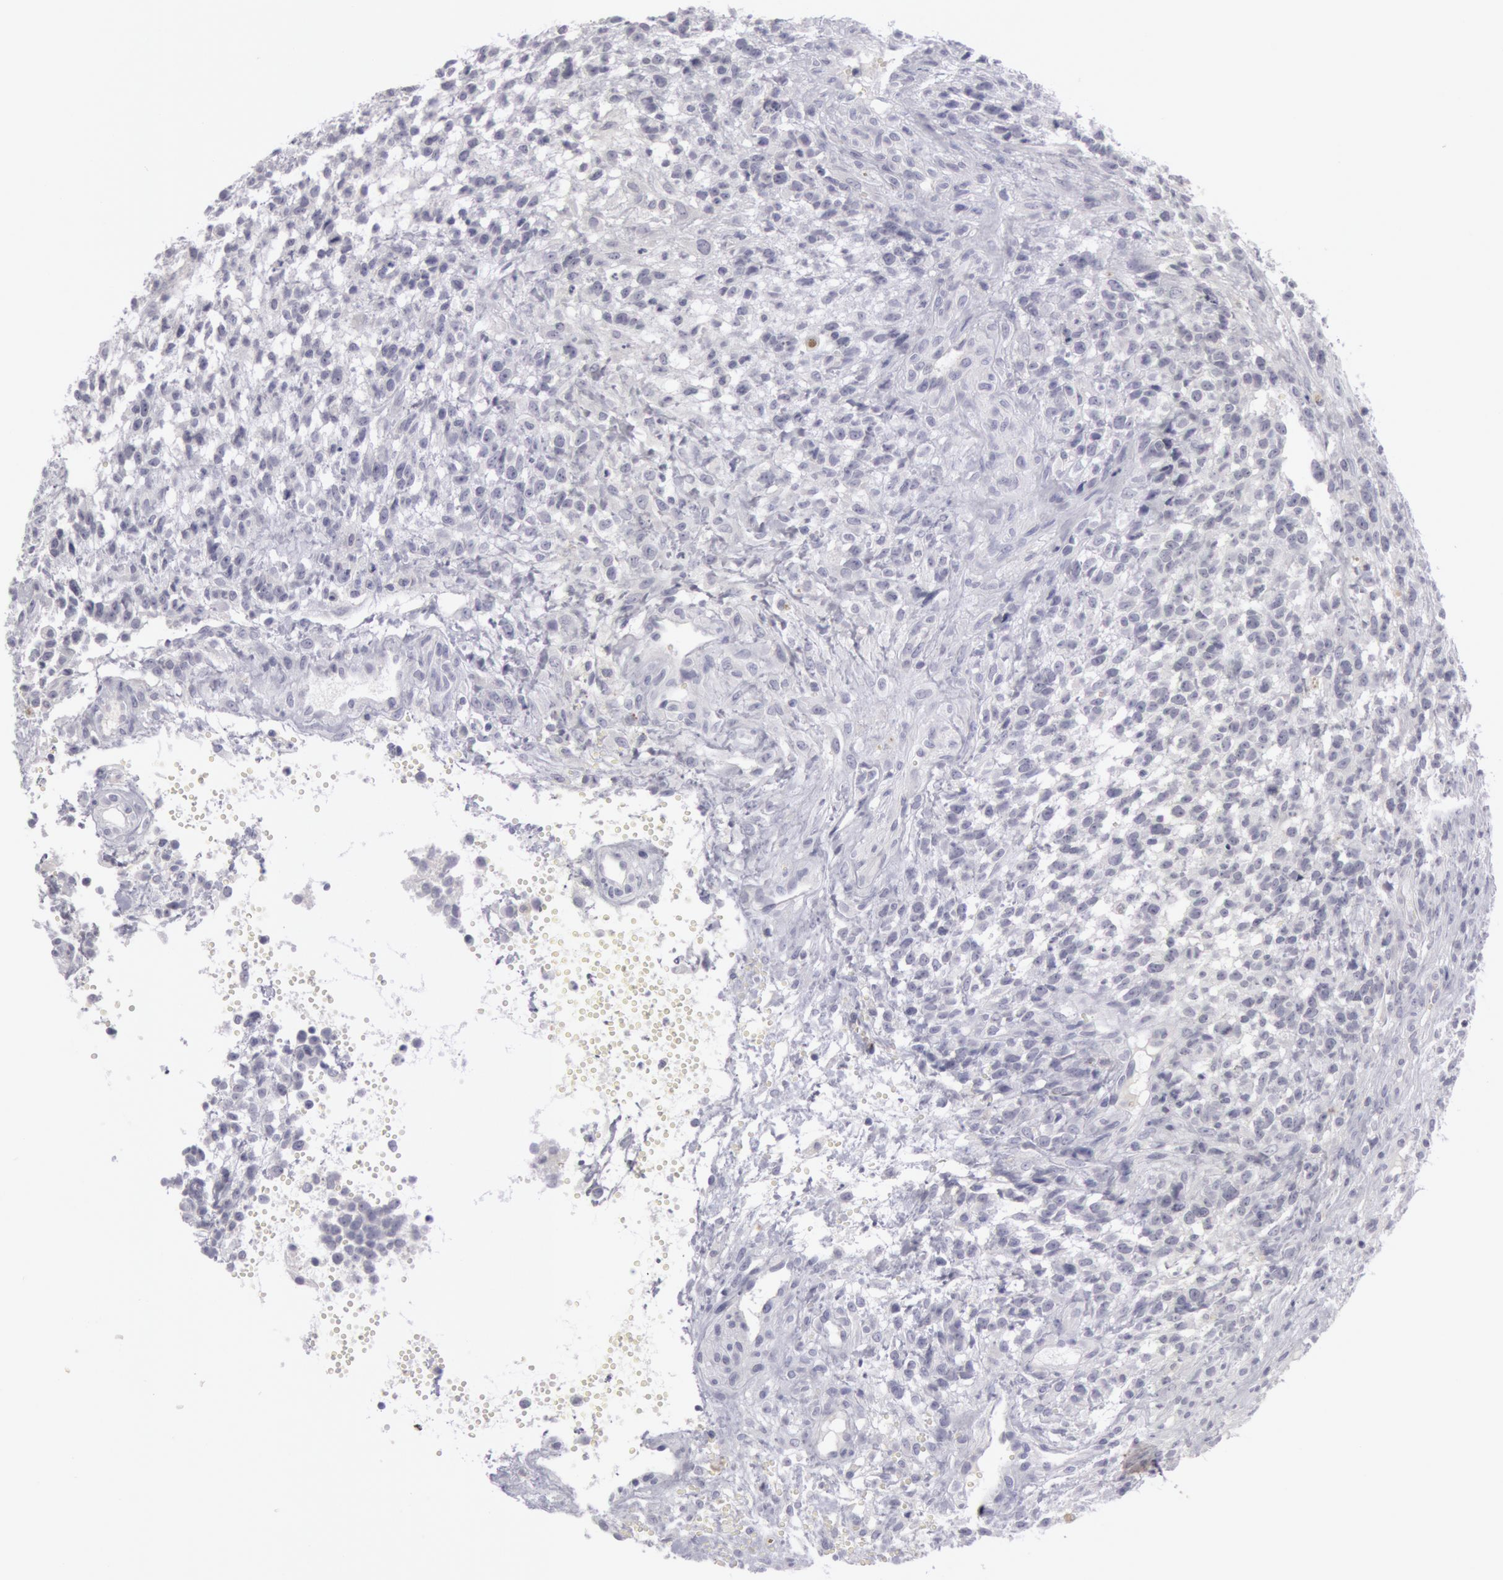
{"staining": {"intensity": "negative", "quantity": "none", "location": "none"}, "tissue": "glioma", "cell_type": "Tumor cells", "image_type": "cancer", "snomed": [{"axis": "morphology", "description": "Glioma, malignant, High grade"}, {"axis": "topography", "description": "Brain"}], "caption": "High magnification brightfield microscopy of glioma stained with DAB (3,3'-diaminobenzidine) (brown) and counterstained with hematoxylin (blue): tumor cells show no significant positivity. (Brightfield microscopy of DAB (3,3'-diaminobenzidine) IHC at high magnification).", "gene": "KRT16", "patient": {"sex": "male", "age": 66}}